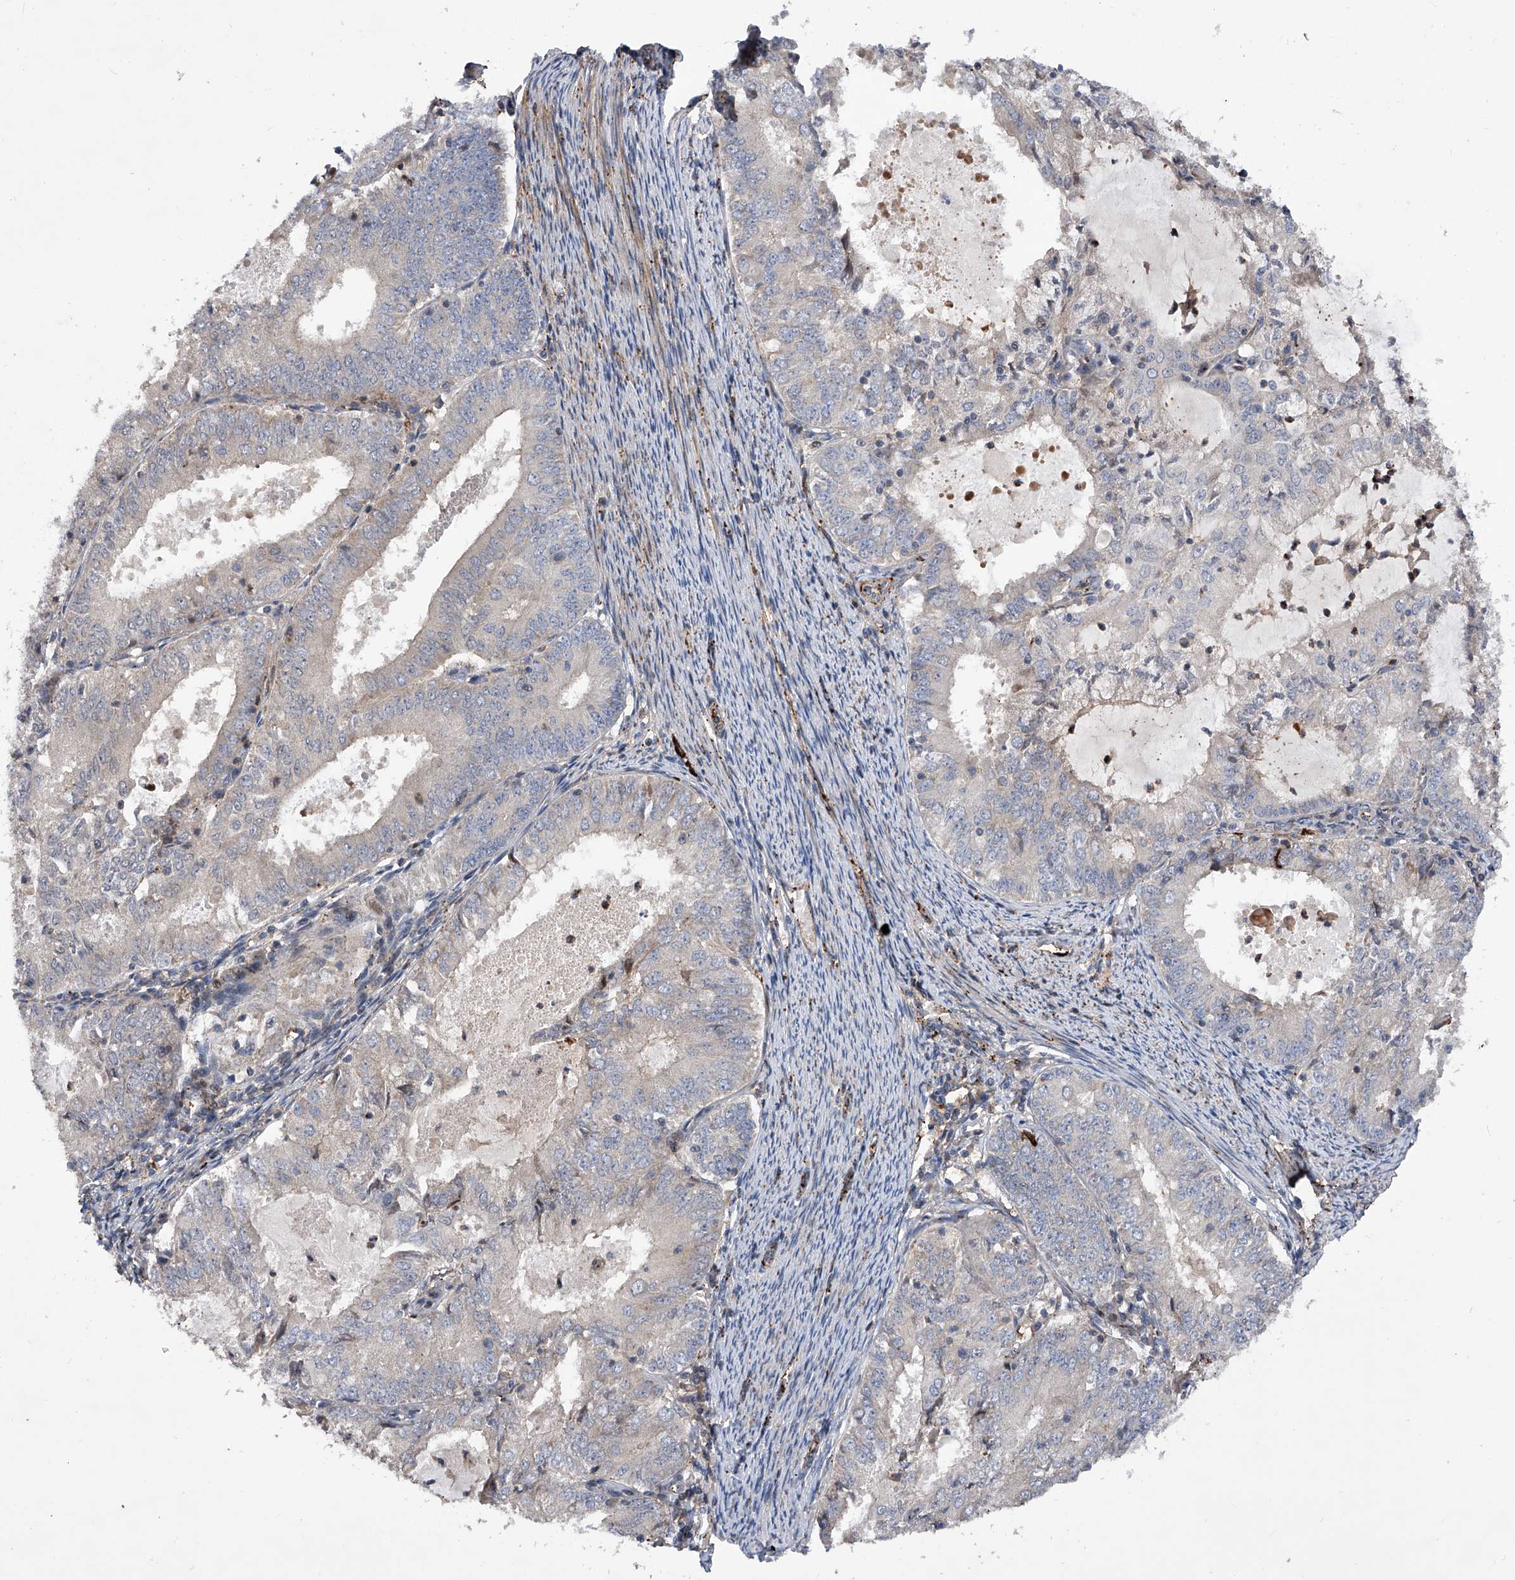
{"staining": {"intensity": "negative", "quantity": "none", "location": "none"}, "tissue": "endometrial cancer", "cell_type": "Tumor cells", "image_type": "cancer", "snomed": [{"axis": "morphology", "description": "Adenocarcinoma, NOS"}, {"axis": "topography", "description": "Endometrium"}], "caption": "Endometrial cancer (adenocarcinoma) was stained to show a protein in brown. There is no significant staining in tumor cells.", "gene": "PDSS2", "patient": {"sex": "female", "age": 57}}